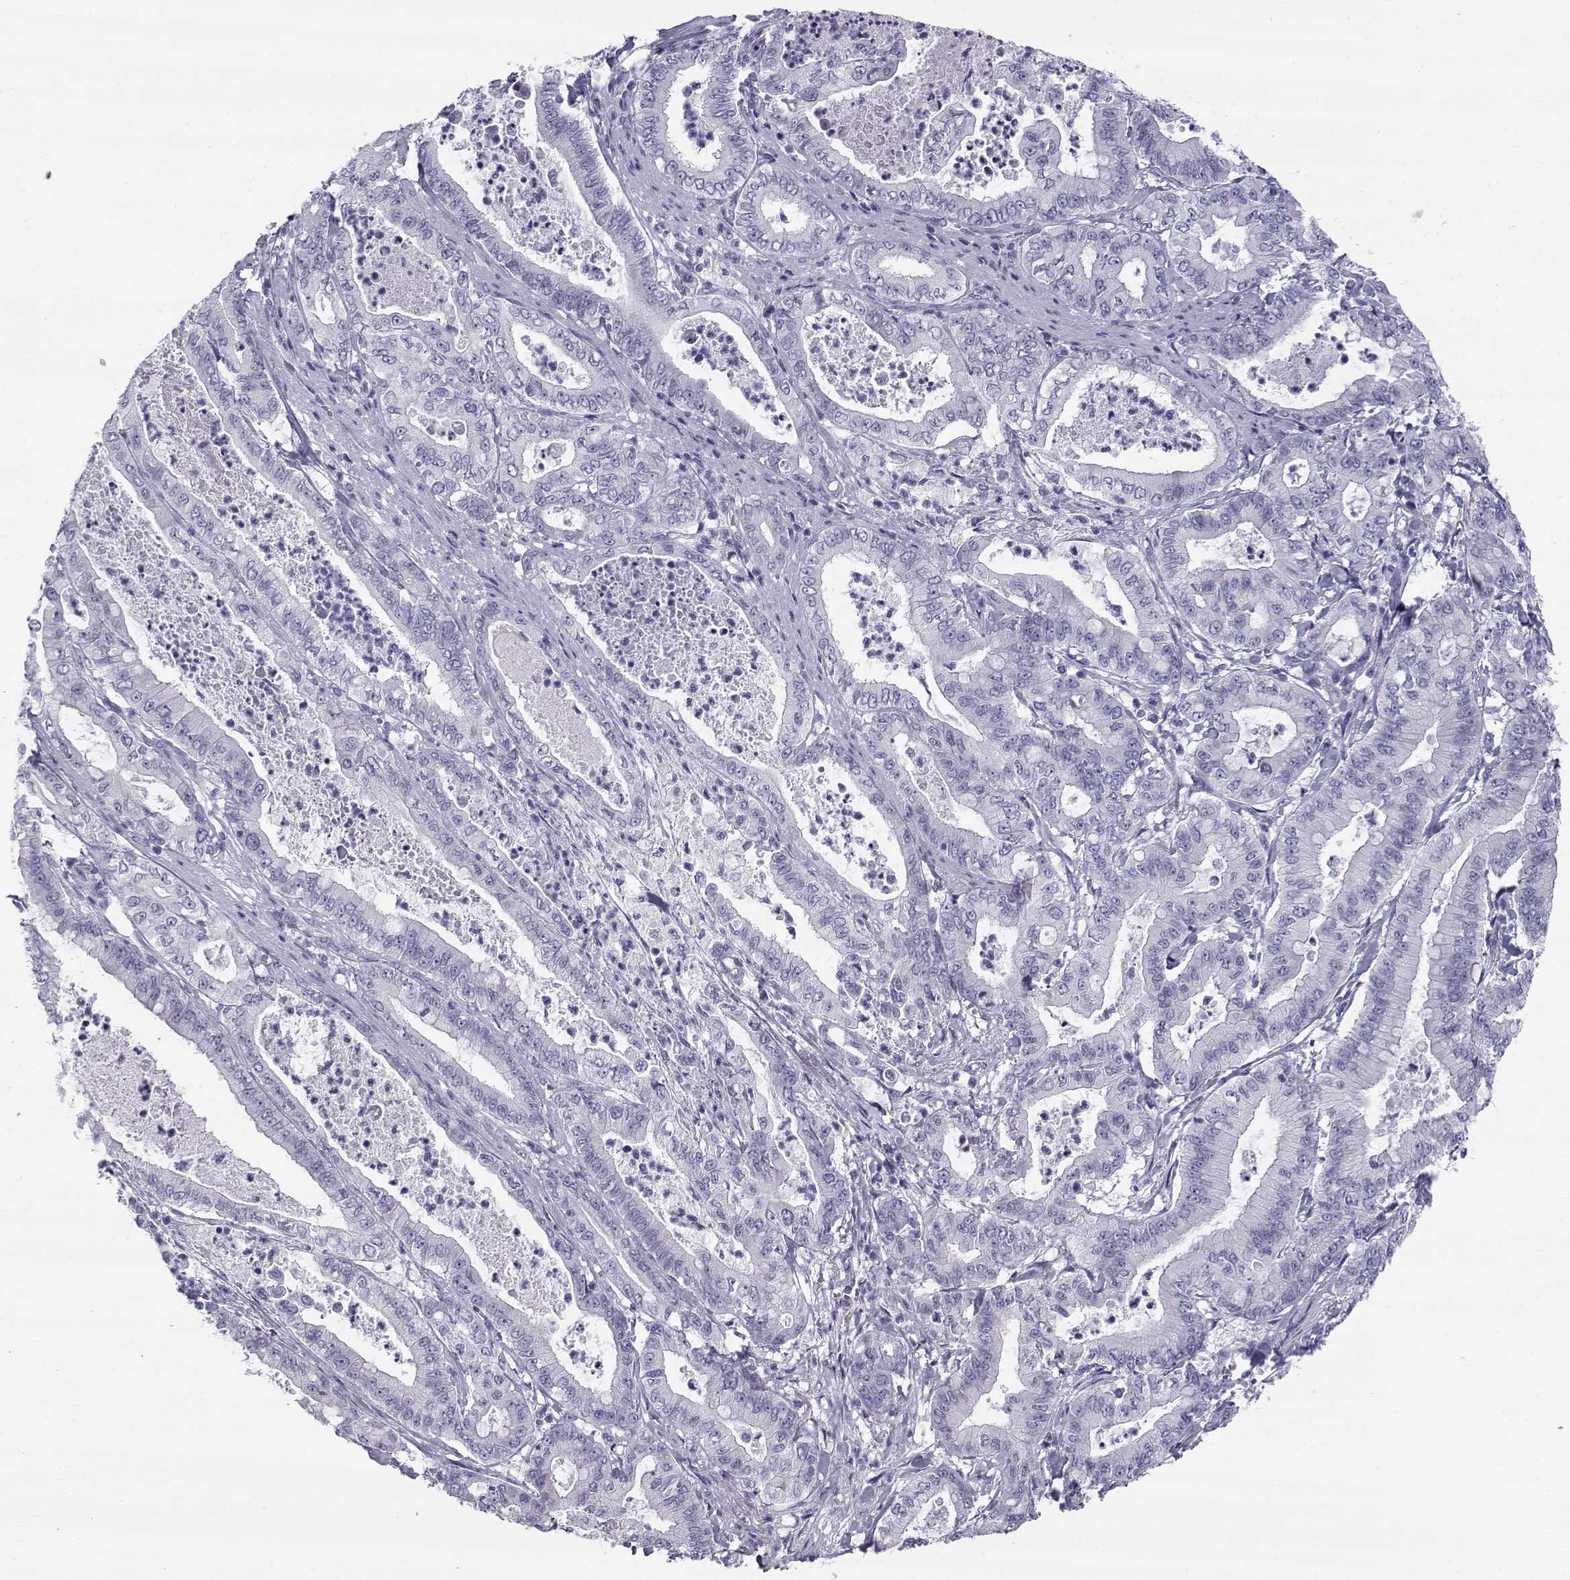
{"staining": {"intensity": "negative", "quantity": "none", "location": "none"}, "tissue": "pancreatic cancer", "cell_type": "Tumor cells", "image_type": "cancer", "snomed": [{"axis": "morphology", "description": "Adenocarcinoma, NOS"}, {"axis": "topography", "description": "Pancreas"}], "caption": "Photomicrograph shows no protein staining in tumor cells of pancreatic cancer tissue. (Immunohistochemistry, brightfield microscopy, high magnification).", "gene": "RNASE12", "patient": {"sex": "male", "age": 71}}